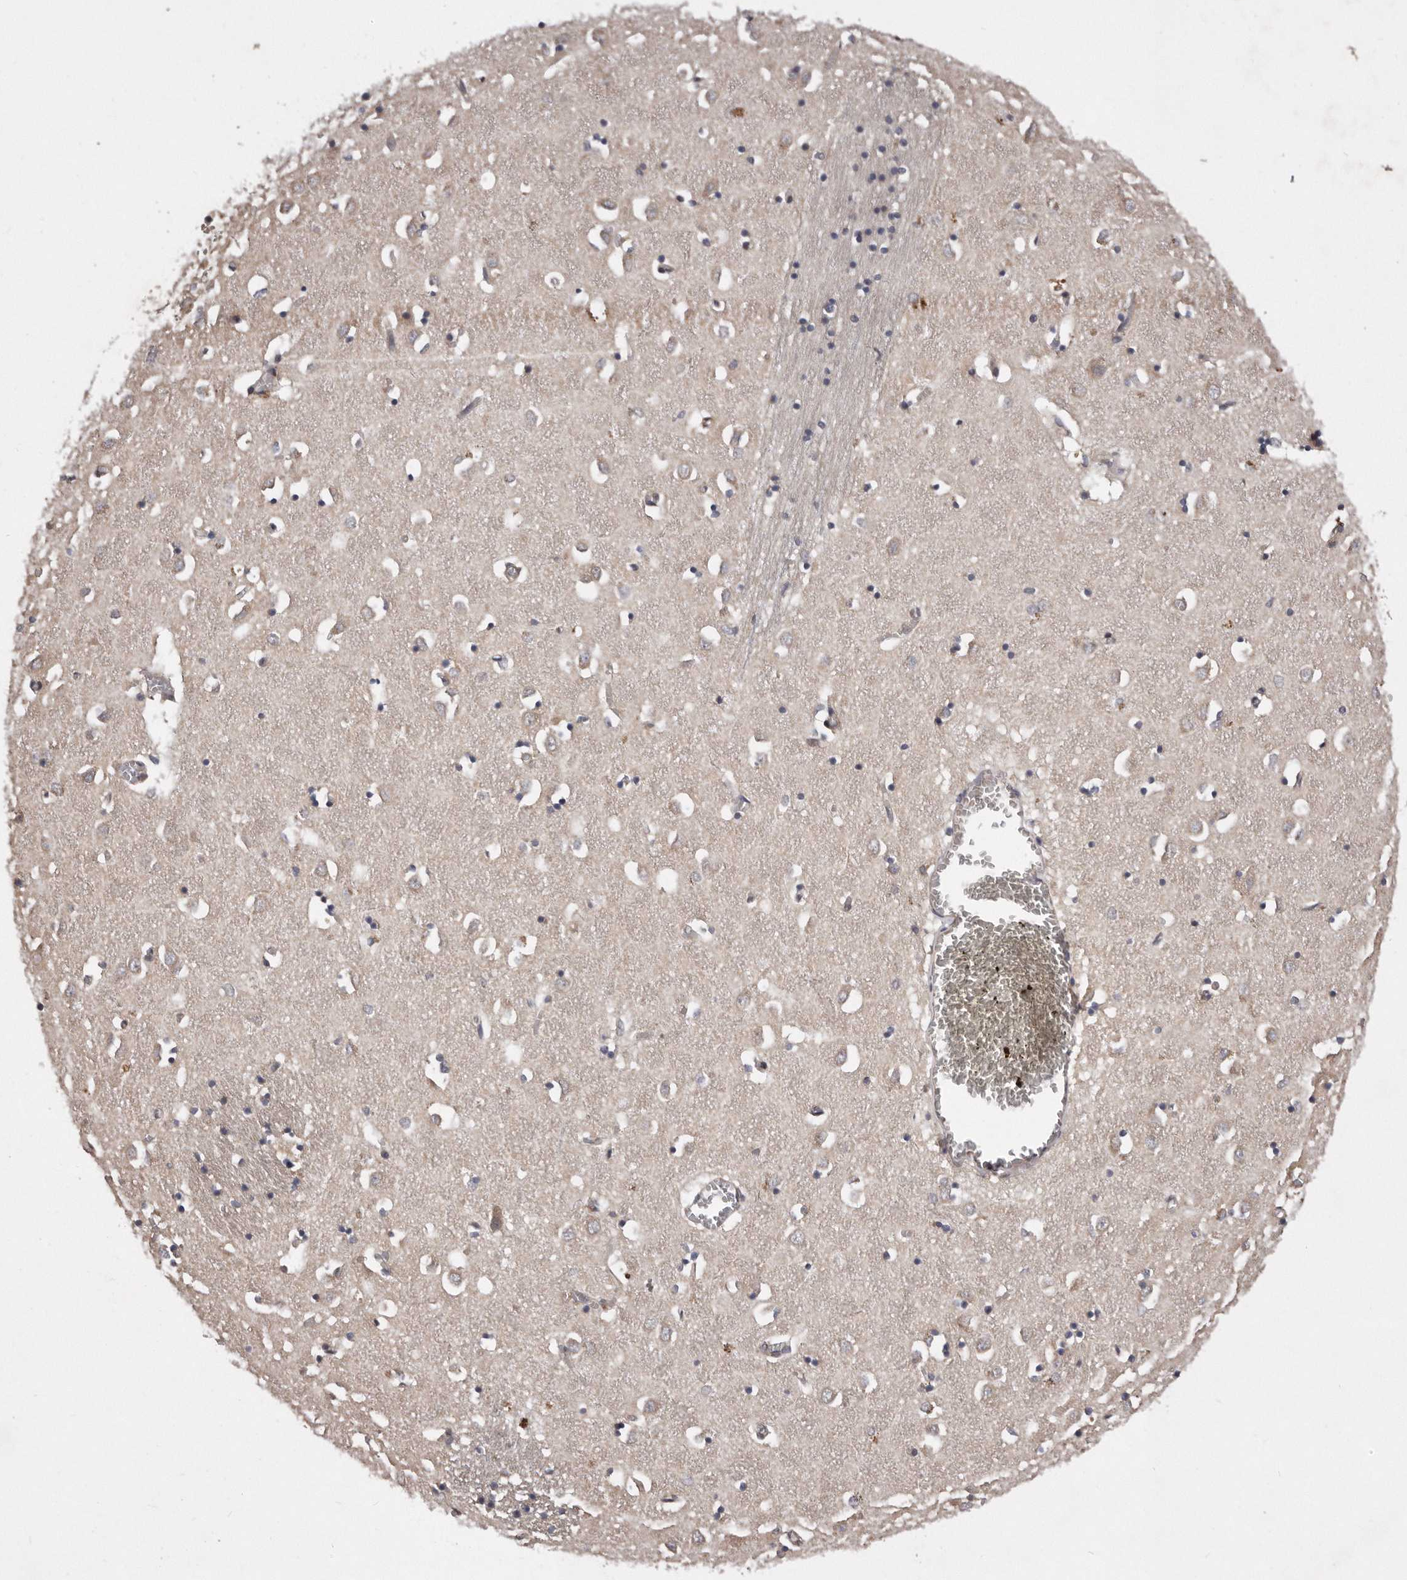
{"staining": {"intensity": "weak", "quantity": "<25%", "location": "cytoplasmic/membranous"}, "tissue": "caudate", "cell_type": "Glial cells", "image_type": "normal", "snomed": [{"axis": "morphology", "description": "Normal tissue, NOS"}, {"axis": "topography", "description": "Lateral ventricle wall"}], "caption": "This micrograph is of normal caudate stained with immunohistochemistry to label a protein in brown with the nuclei are counter-stained blue. There is no staining in glial cells.", "gene": "ARMCX1", "patient": {"sex": "male", "age": 70}}